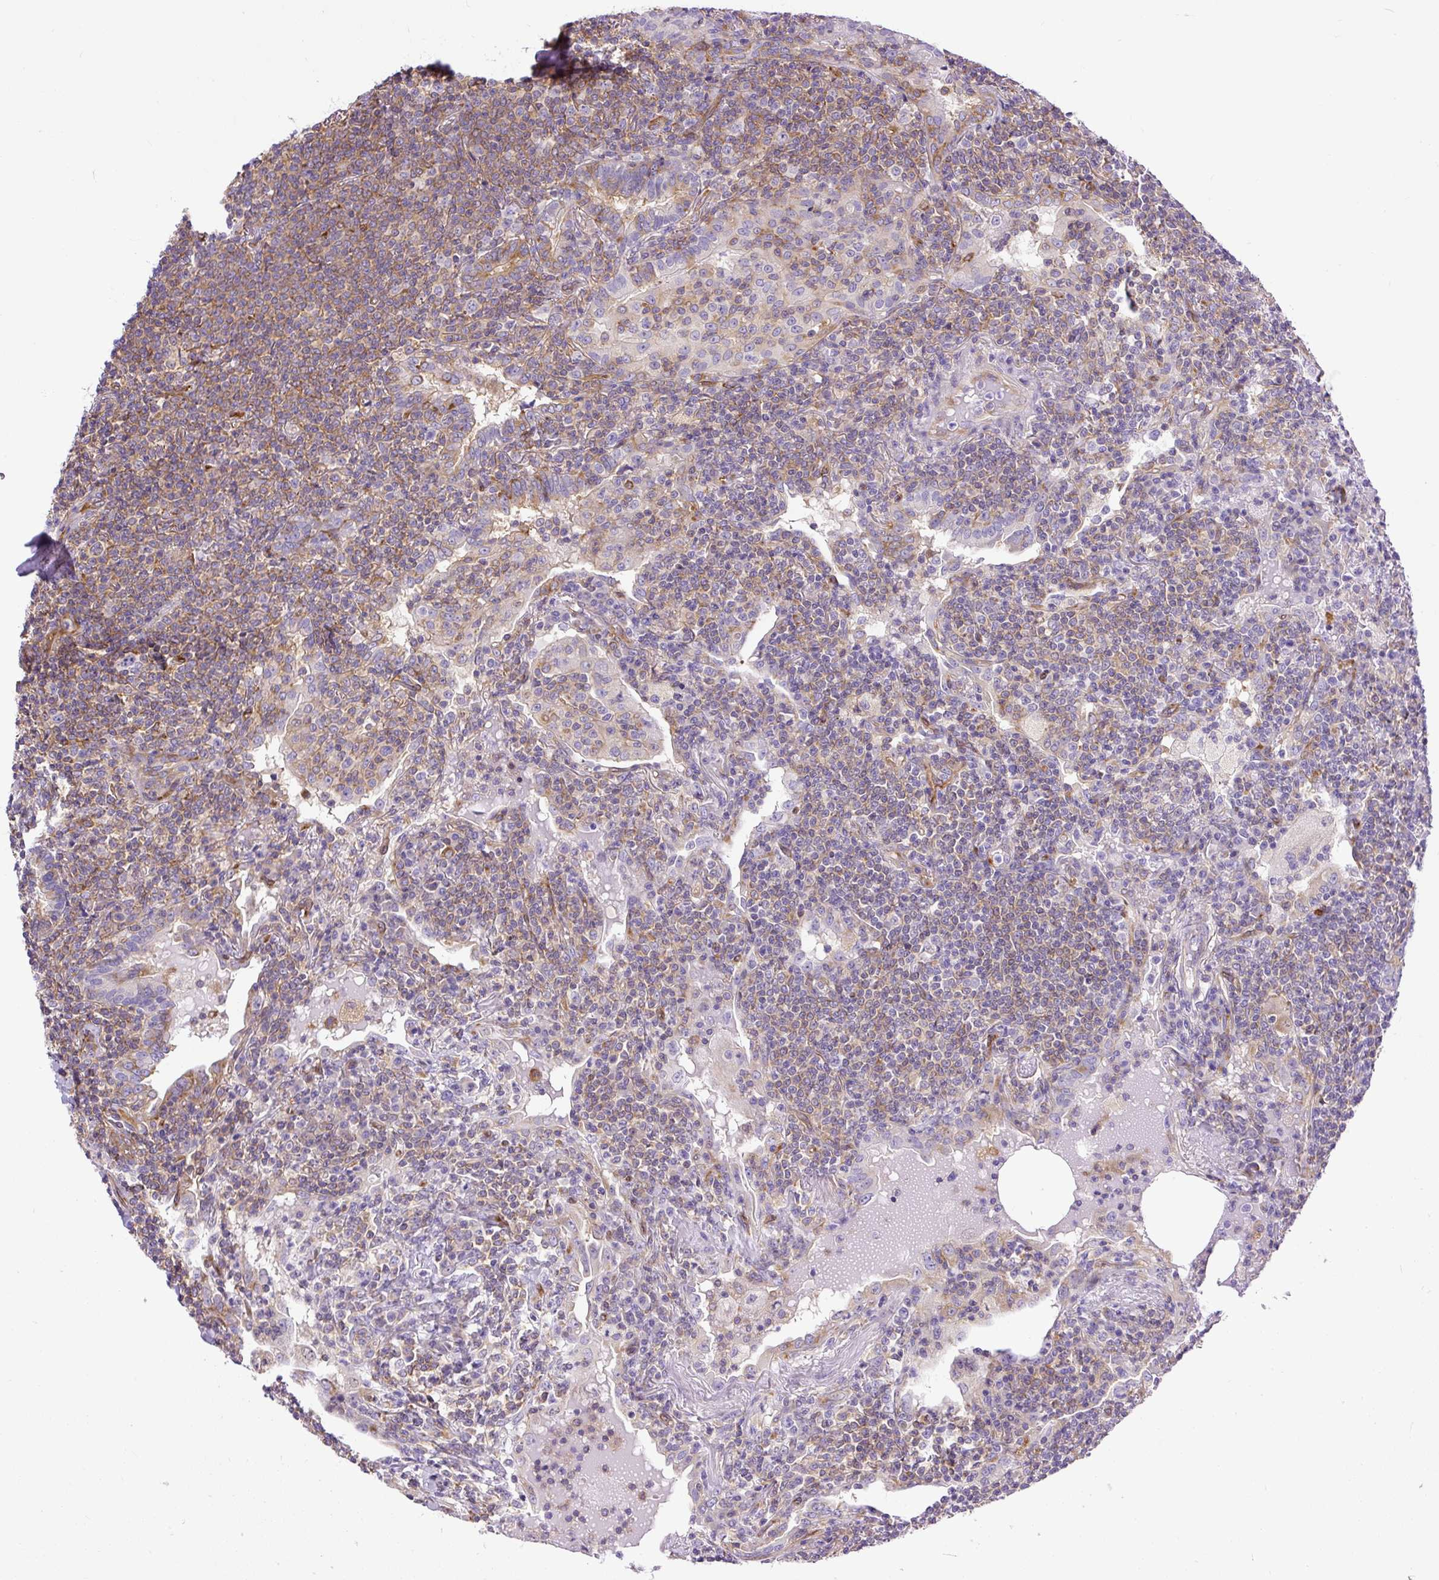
{"staining": {"intensity": "moderate", "quantity": "<25%", "location": "cytoplasmic/membranous"}, "tissue": "lymphoma", "cell_type": "Tumor cells", "image_type": "cancer", "snomed": [{"axis": "morphology", "description": "Malignant lymphoma, non-Hodgkin's type, Low grade"}, {"axis": "topography", "description": "Lung"}], "caption": "This image displays IHC staining of lymphoma, with low moderate cytoplasmic/membranous staining in about <25% of tumor cells.", "gene": "MAP1S", "patient": {"sex": "female", "age": 71}}